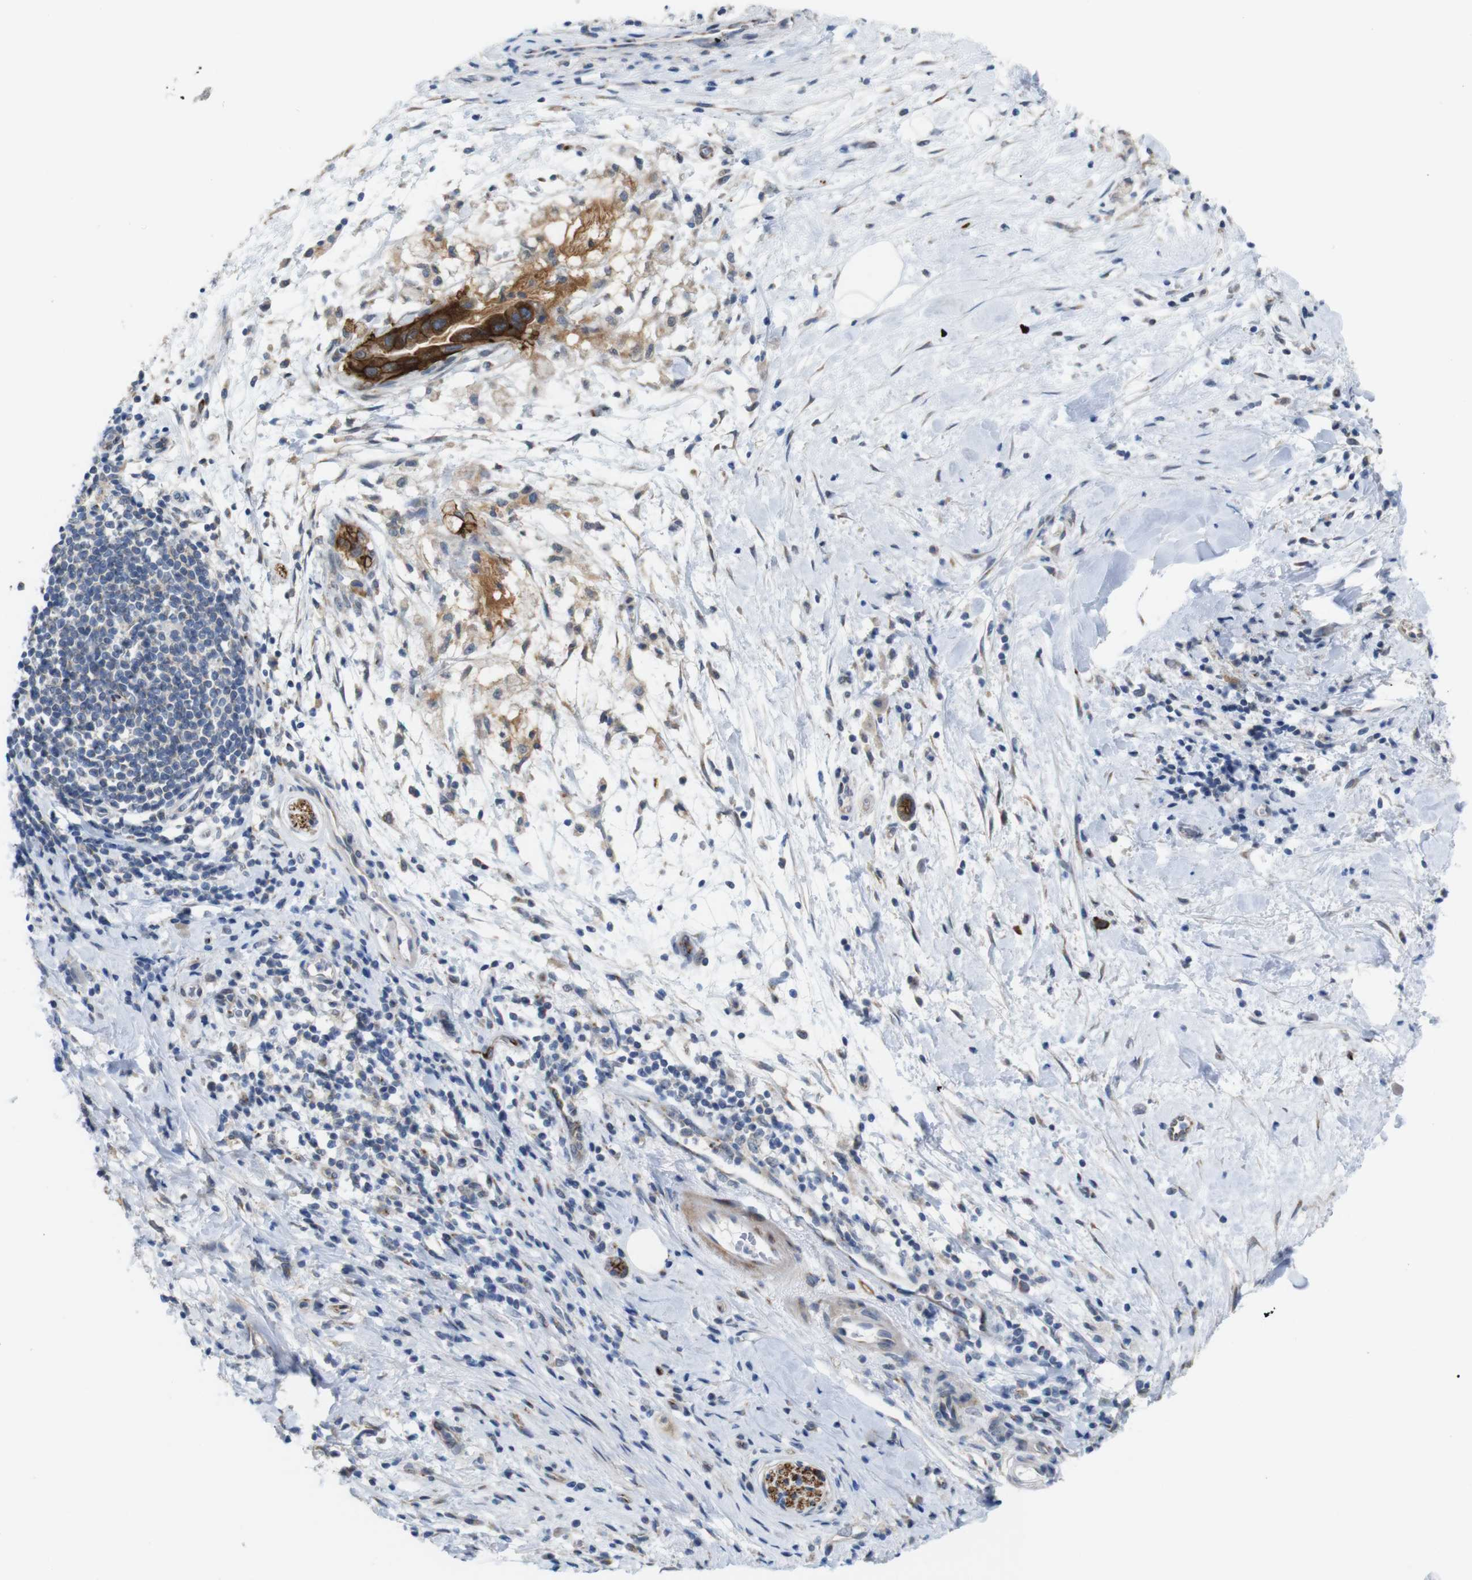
{"staining": {"intensity": "strong", "quantity": ">75%", "location": "cytoplasmic/membranous"}, "tissue": "pancreatic cancer", "cell_type": "Tumor cells", "image_type": "cancer", "snomed": [{"axis": "morphology", "description": "Adenocarcinoma, NOS"}, {"axis": "topography", "description": "Pancreas"}], "caption": "Tumor cells show strong cytoplasmic/membranous positivity in approximately >75% of cells in pancreatic adenocarcinoma.", "gene": "EFCAB14", "patient": {"sex": "male", "age": 55}}